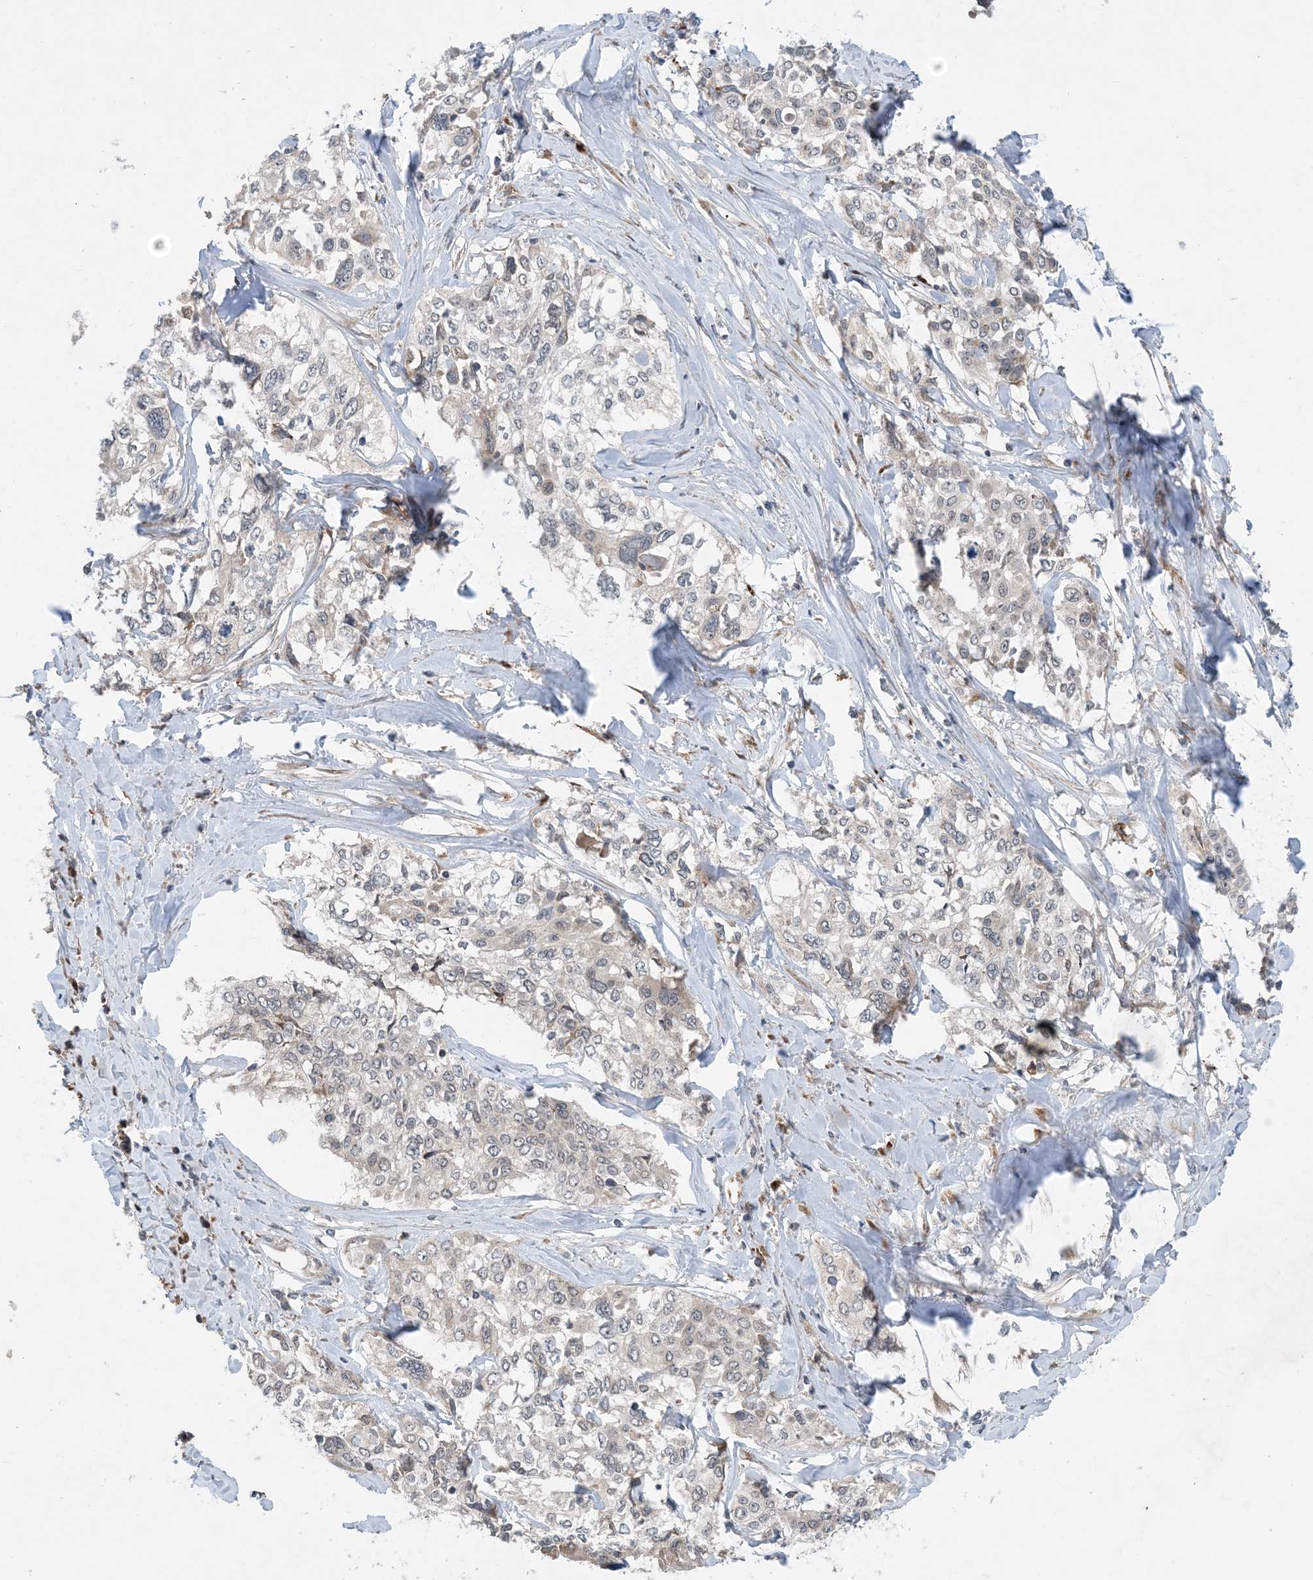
{"staining": {"intensity": "negative", "quantity": "none", "location": "none"}, "tissue": "cervical cancer", "cell_type": "Tumor cells", "image_type": "cancer", "snomed": [{"axis": "morphology", "description": "Squamous cell carcinoma, NOS"}, {"axis": "topography", "description": "Cervix"}], "caption": "Tumor cells are negative for protein expression in human squamous cell carcinoma (cervical).", "gene": "PHOSPHO2", "patient": {"sex": "female", "age": 31}}